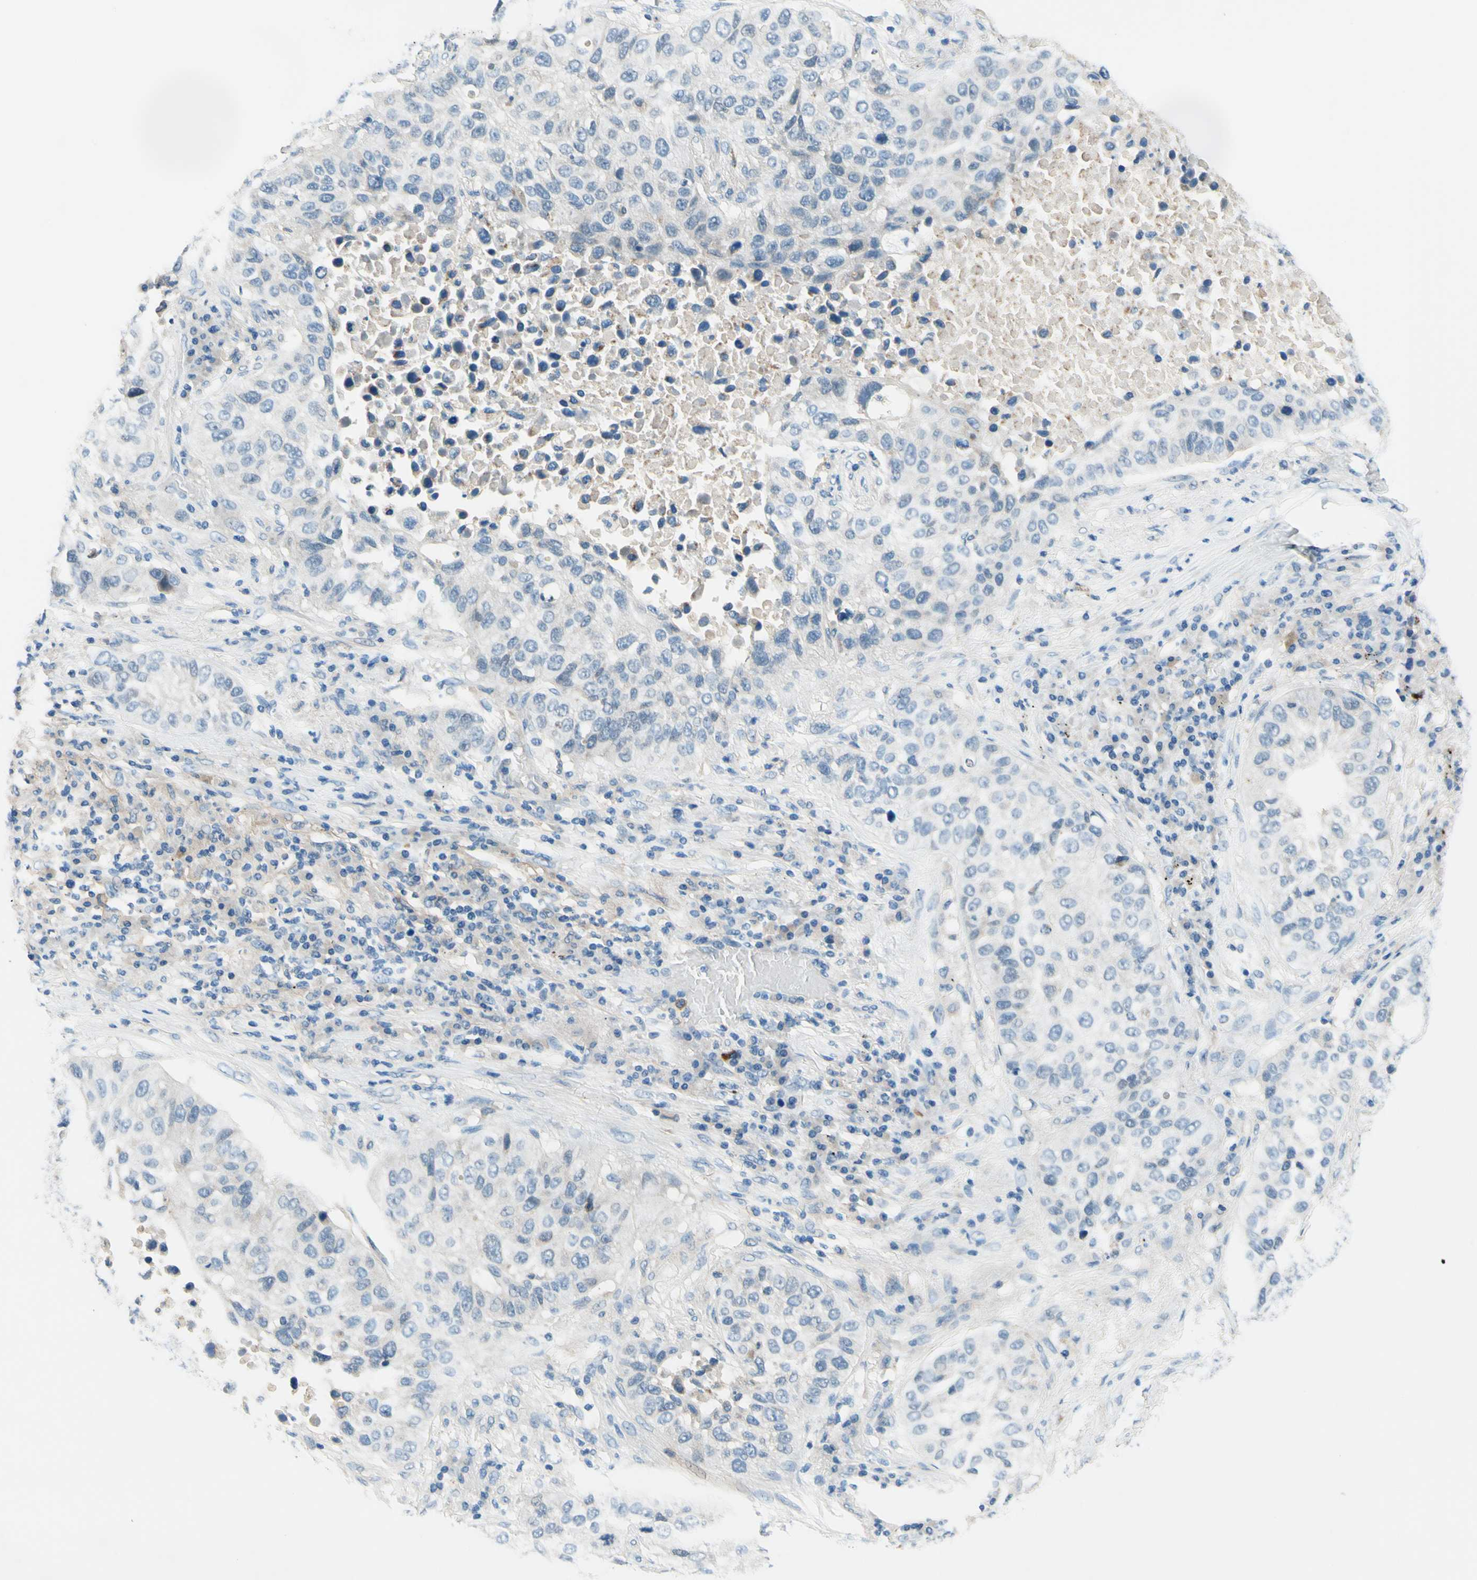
{"staining": {"intensity": "negative", "quantity": "none", "location": "none"}, "tissue": "lung cancer", "cell_type": "Tumor cells", "image_type": "cancer", "snomed": [{"axis": "morphology", "description": "Squamous cell carcinoma, NOS"}, {"axis": "topography", "description": "Lung"}], "caption": "Human squamous cell carcinoma (lung) stained for a protein using IHC demonstrates no staining in tumor cells.", "gene": "SIGLEC9", "patient": {"sex": "male", "age": 57}}